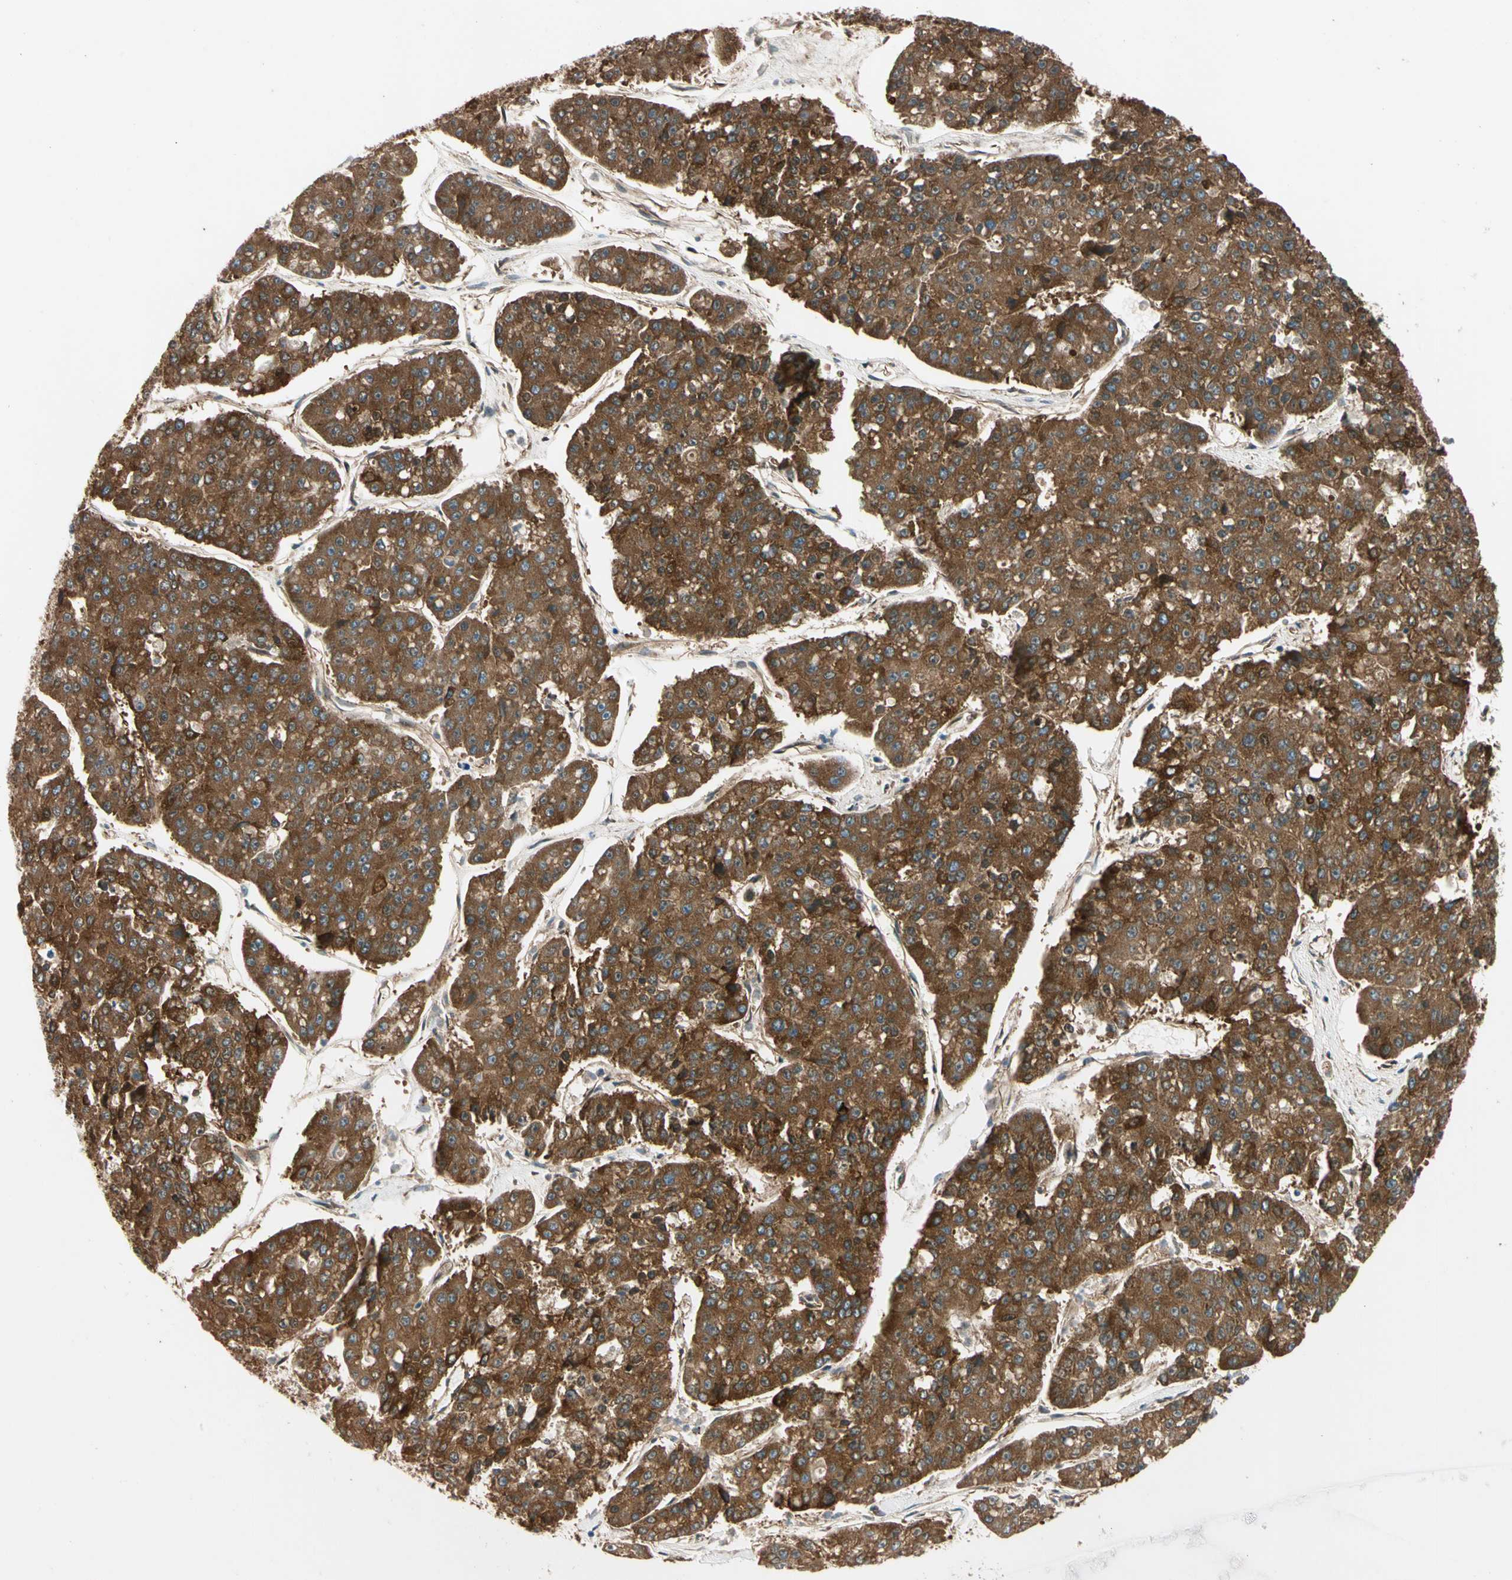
{"staining": {"intensity": "strong", "quantity": ">75%", "location": "cytoplasmic/membranous"}, "tissue": "pancreatic cancer", "cell_type": "Tumor cells", "image_type": "cancer", "snomed": [{"axis": "morphology", "description": "Adenocarcinoma, NOS"}, {"axis": "topography", "description": "Pancreas"}], "caption": "Brown immunohistochemical staining in human adenocarcinoma (pancreatic) displays strong cytoplasmic/membranous expression in about >75% of tumor cells.", "gene": "ROCK2", "patient": {"sex": "male", "age": 50}}